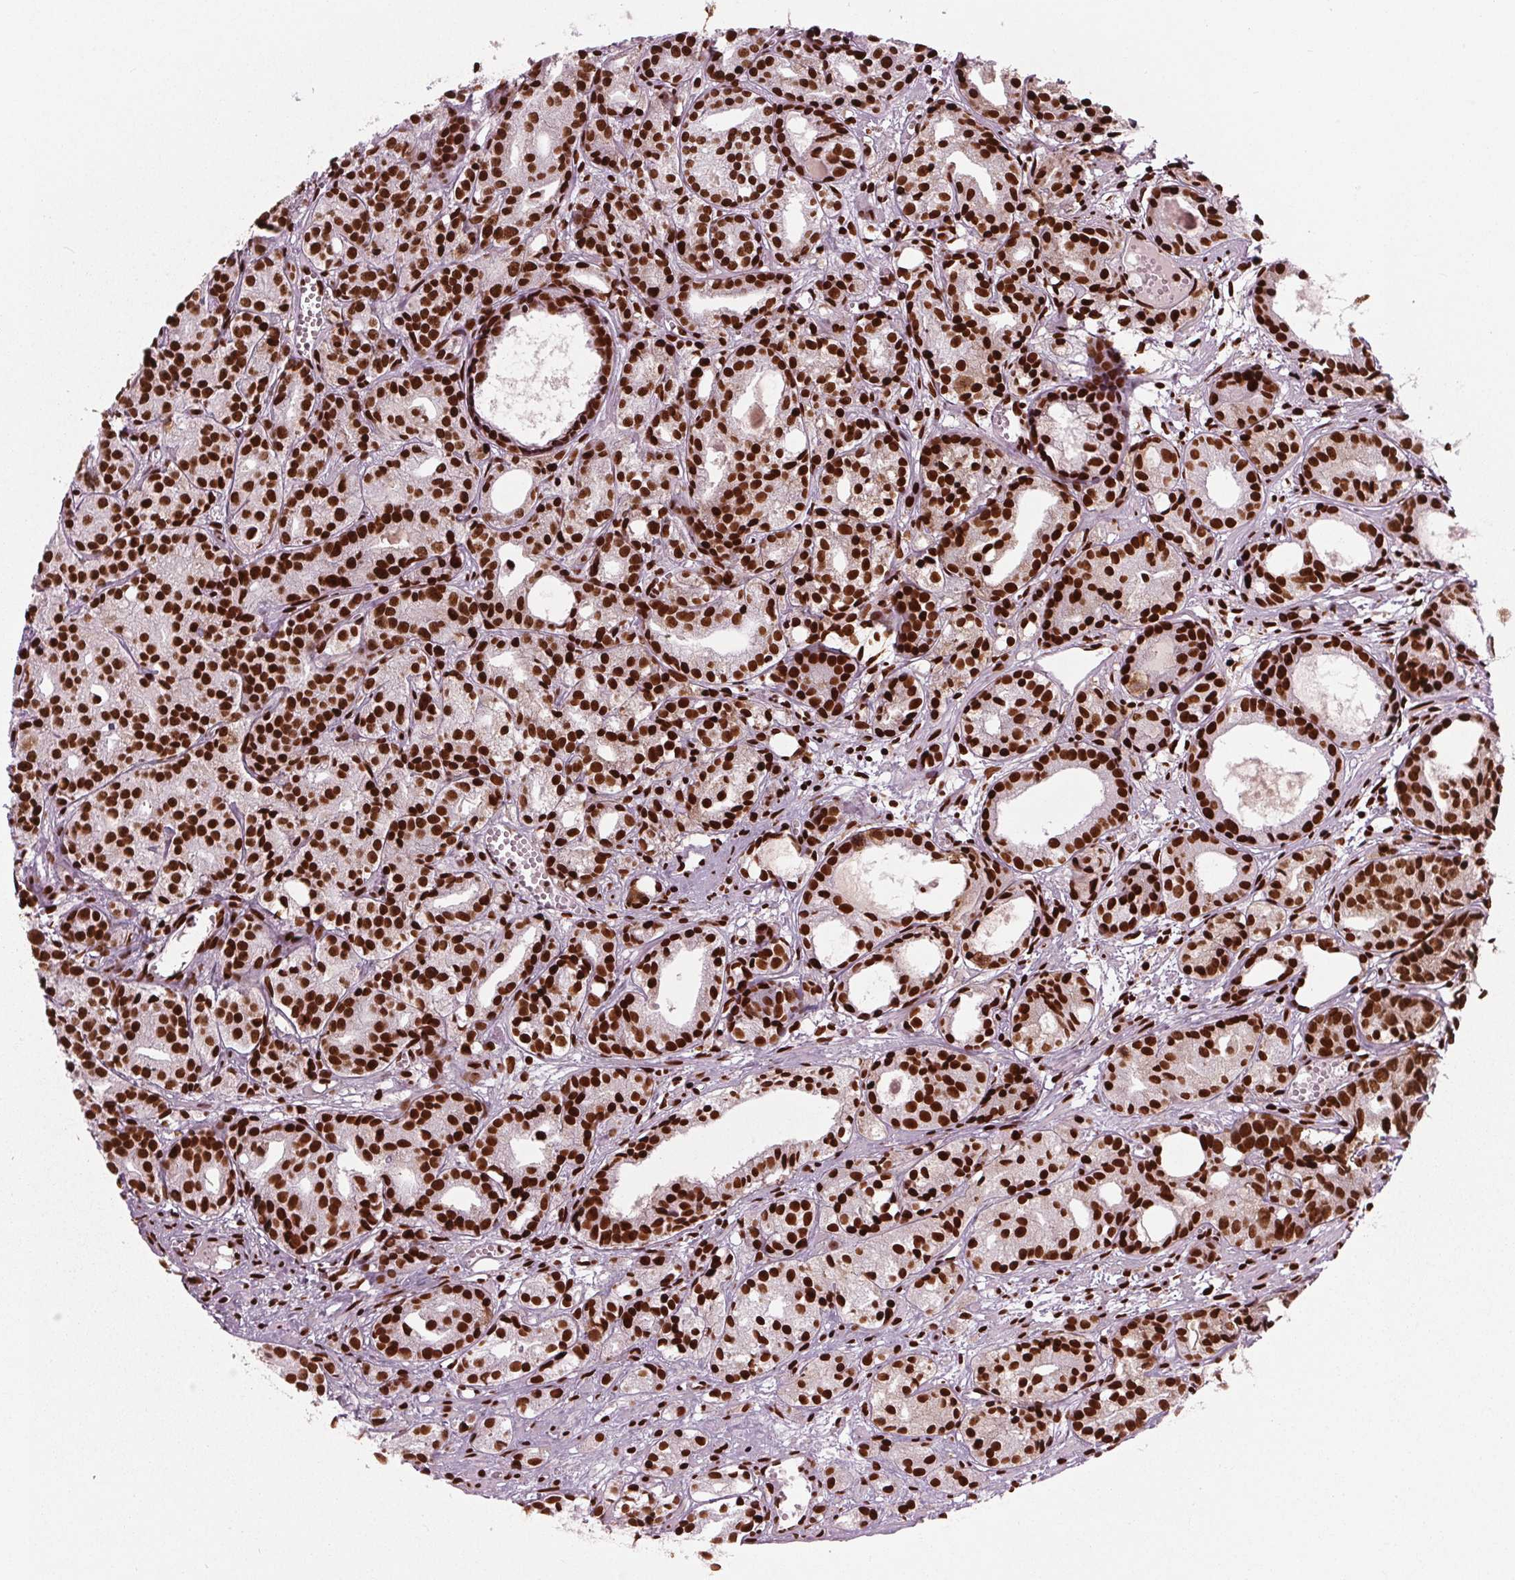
{"staining": {"intensity": "strong", "quantity": ">75%", "location": "nuclear"}, "tissue": "prostate cancer", "cell_type": "Tumor cells", "image_type": "cancer", "snomed": [{"axis": "morphology", "description": "Adenocarcinoma, Medium grade"}, {"axis": "topography", "description": "Prostate"}], "caption": "This is an image of immunohistochemistry (IHC) staining of prostate cancer, which shows strong expression in the nuclear of tumor cells.", "gene": "BRD4", "patient": {"sex": "male", "age": 74}}